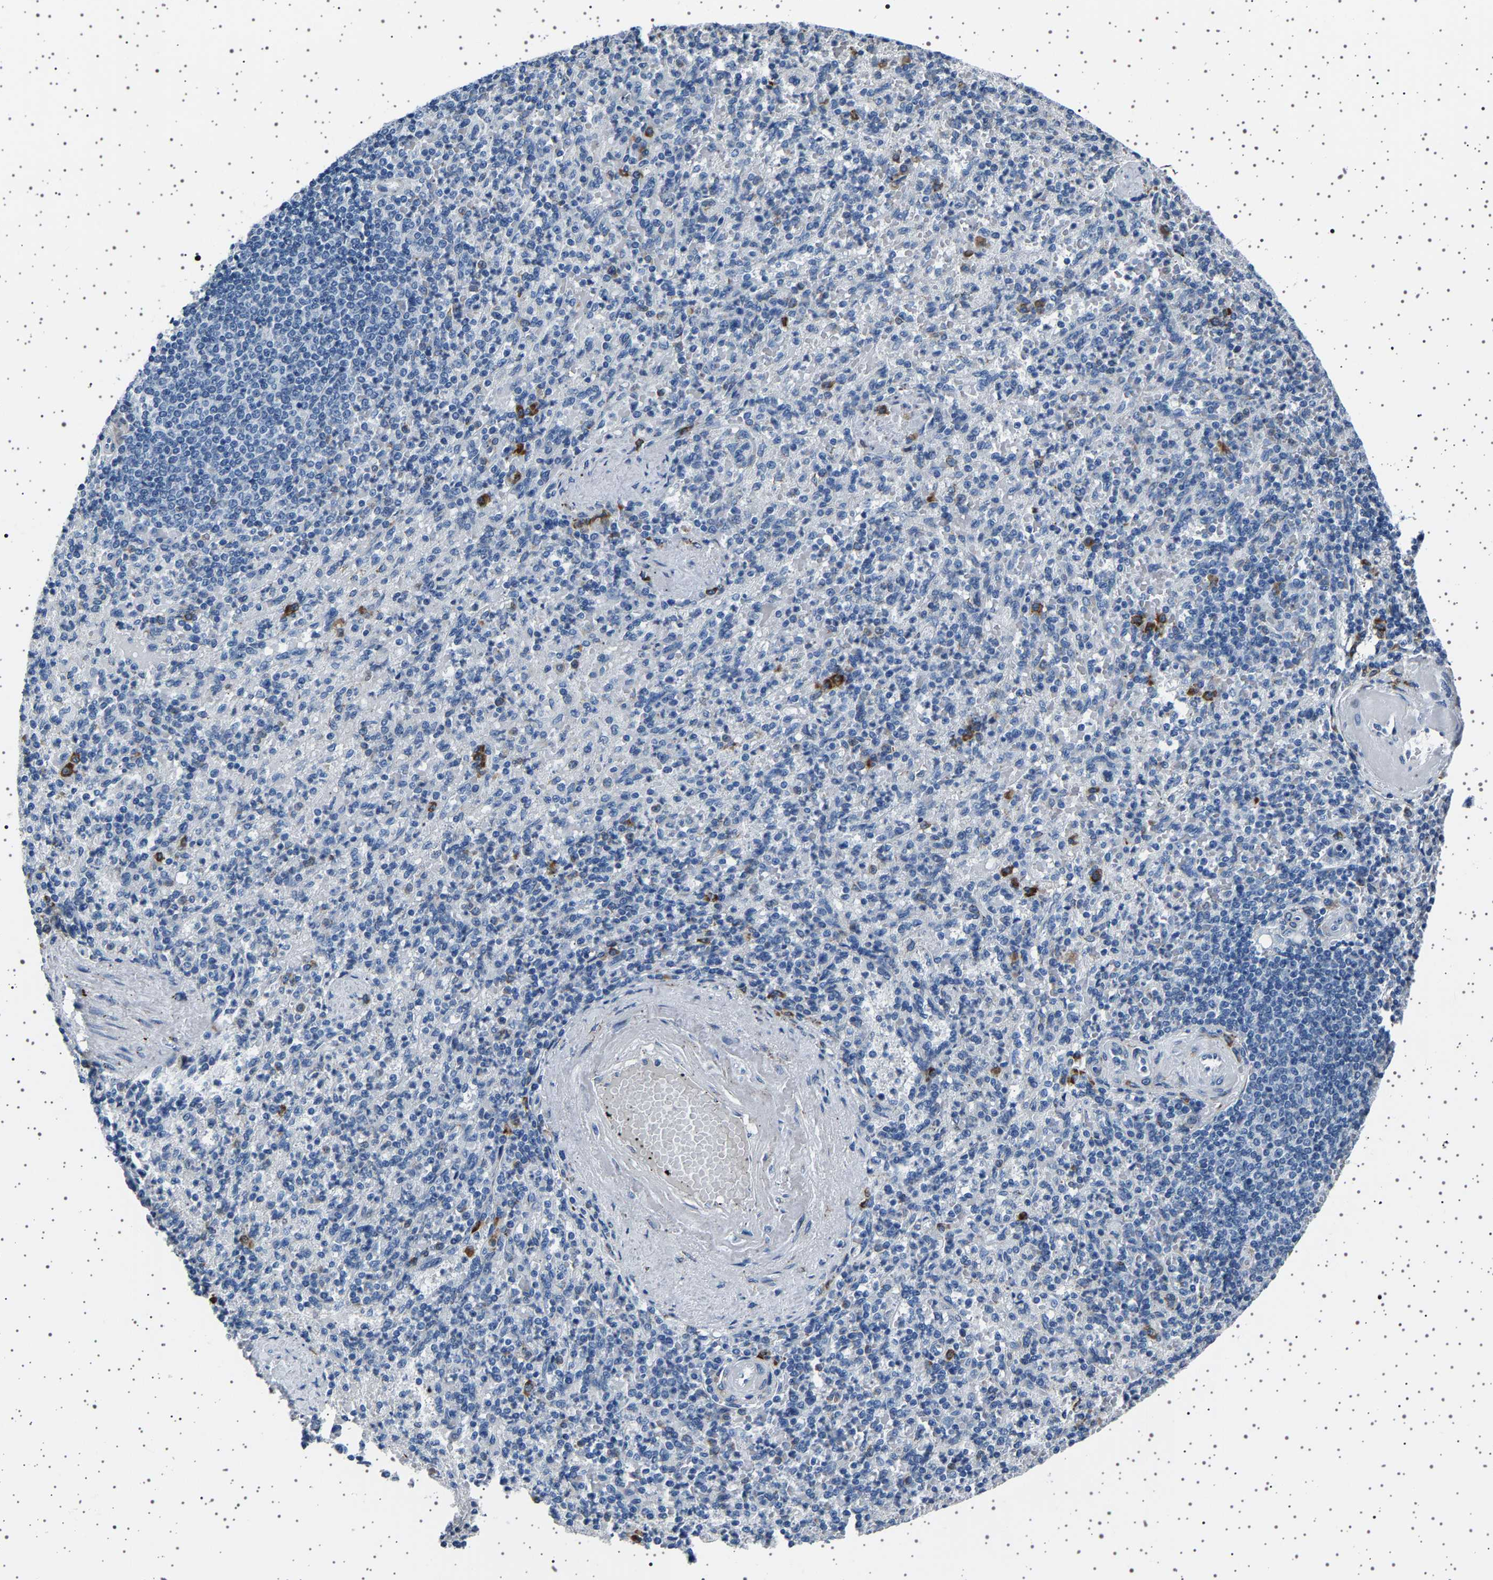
{"staining": {"intensity": "moderate", "quantity": "<25%", "location": "cytoplasmic/membranous"}, "tissue": "spleen", "cell_type": "Cells in red pulp", "image_type": "normal", "snomed": [{"axis": "morphology", "description": "Normal tissue, NOS"}, {"axis": "topography", "description": "Spleen"}], "caption": "Immunohistochemistry image of unremarkable spleen: spleen stained using immunohistochemistry shows low levels of moderate protein expression localized specifically in the cytoplasmic/membranous of cells in red pulp, appearing as a cytoplasmic/membranous brown color.", "gene": "FTCD", "patient": {"sex": "female", "age": 74}}